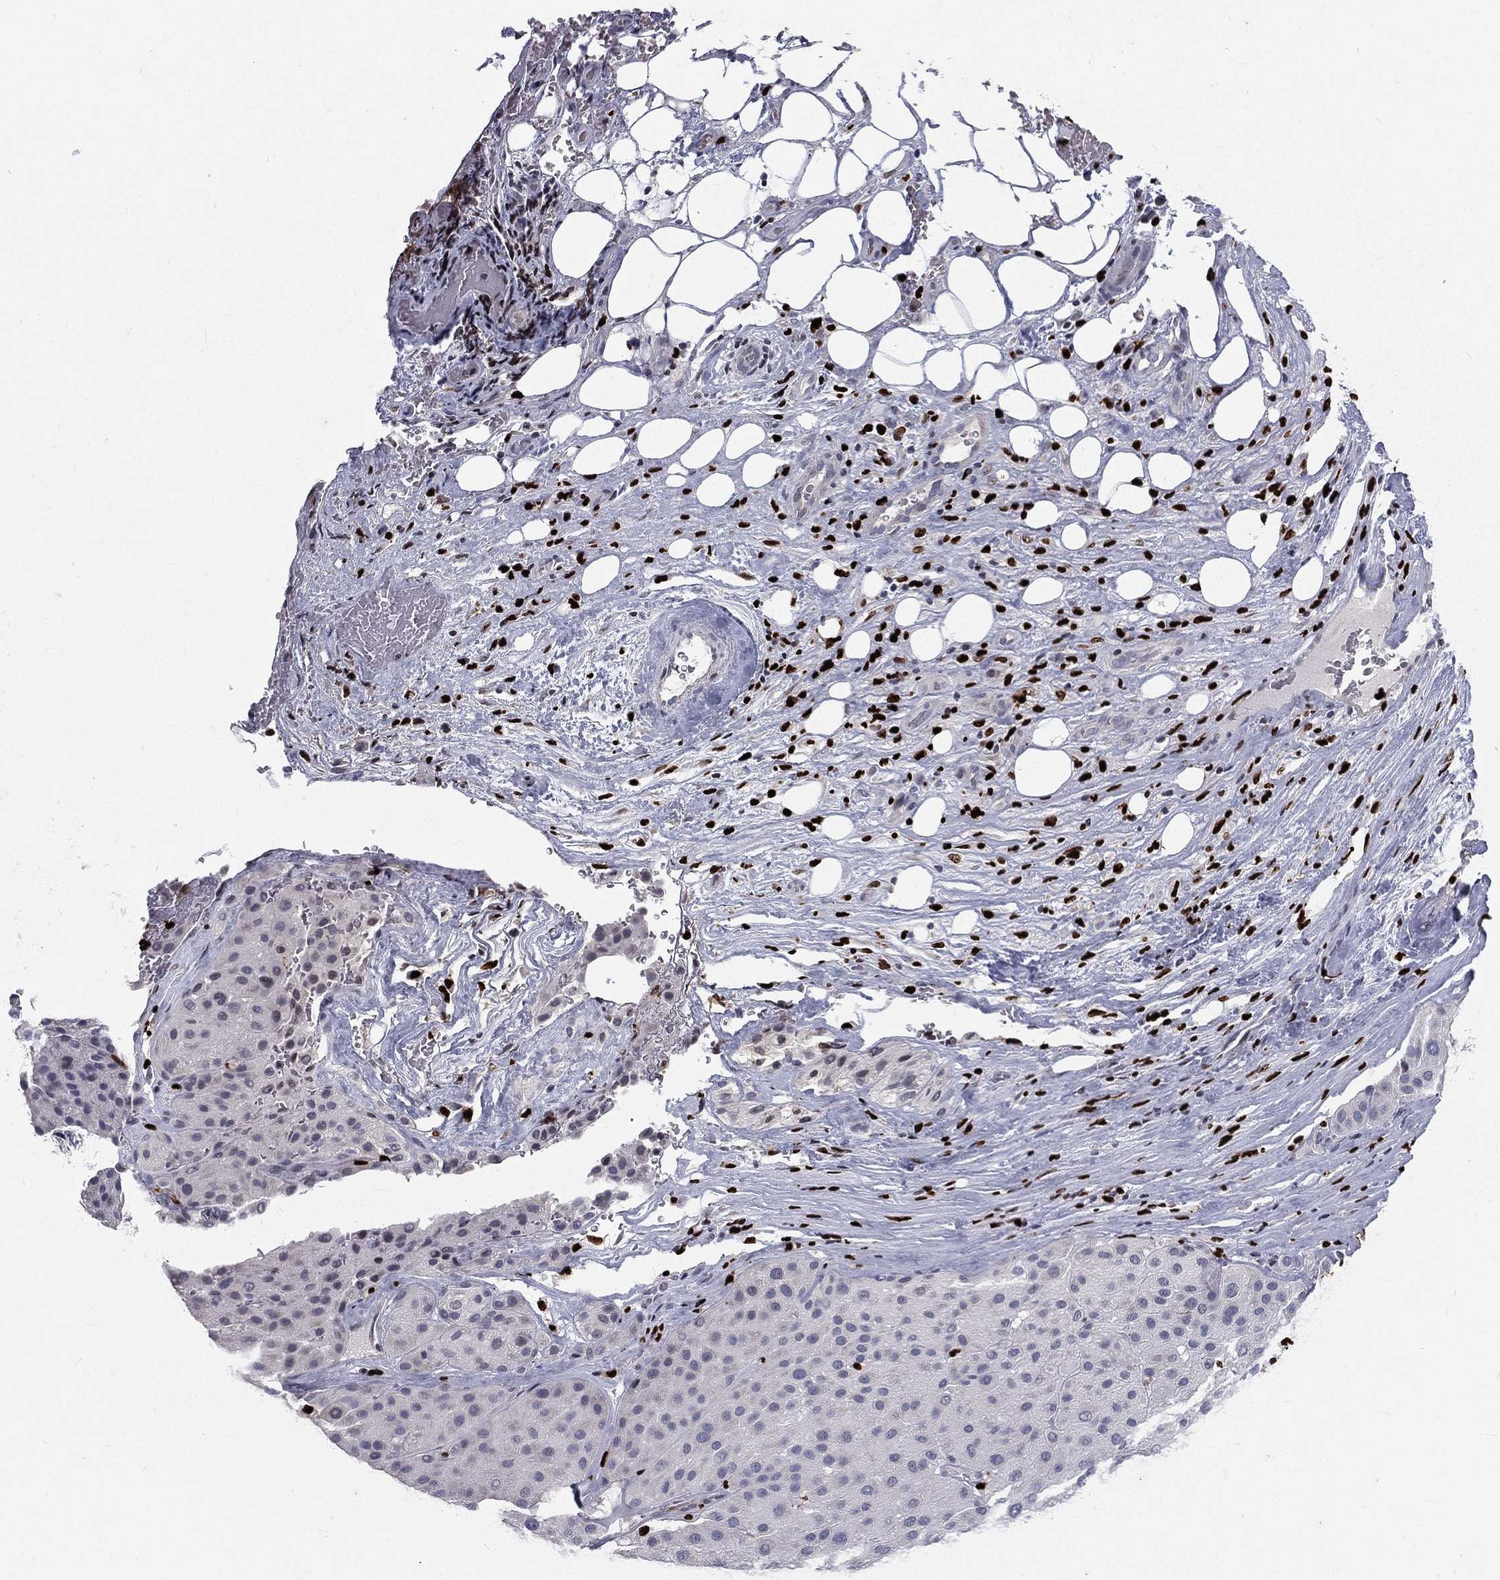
{"staining": {"intensity": "negative", "quantity": "none", "location": "none"}, "tissue": "melanoma", "cell_type": "Tumor cells", "image_type": "cancer", "snomed": [{"axis": "morphology", "description": "Malignant melanoma, Metastatic site"}, {"axis": "topography", "description": "Smooth muscle"}], "caption": "IHC of human malignant melanoma (metastatic site) reveals no expression in tumor cells.", "gene": "MNDA", "patient": {"sex": "male", "age": 41}}